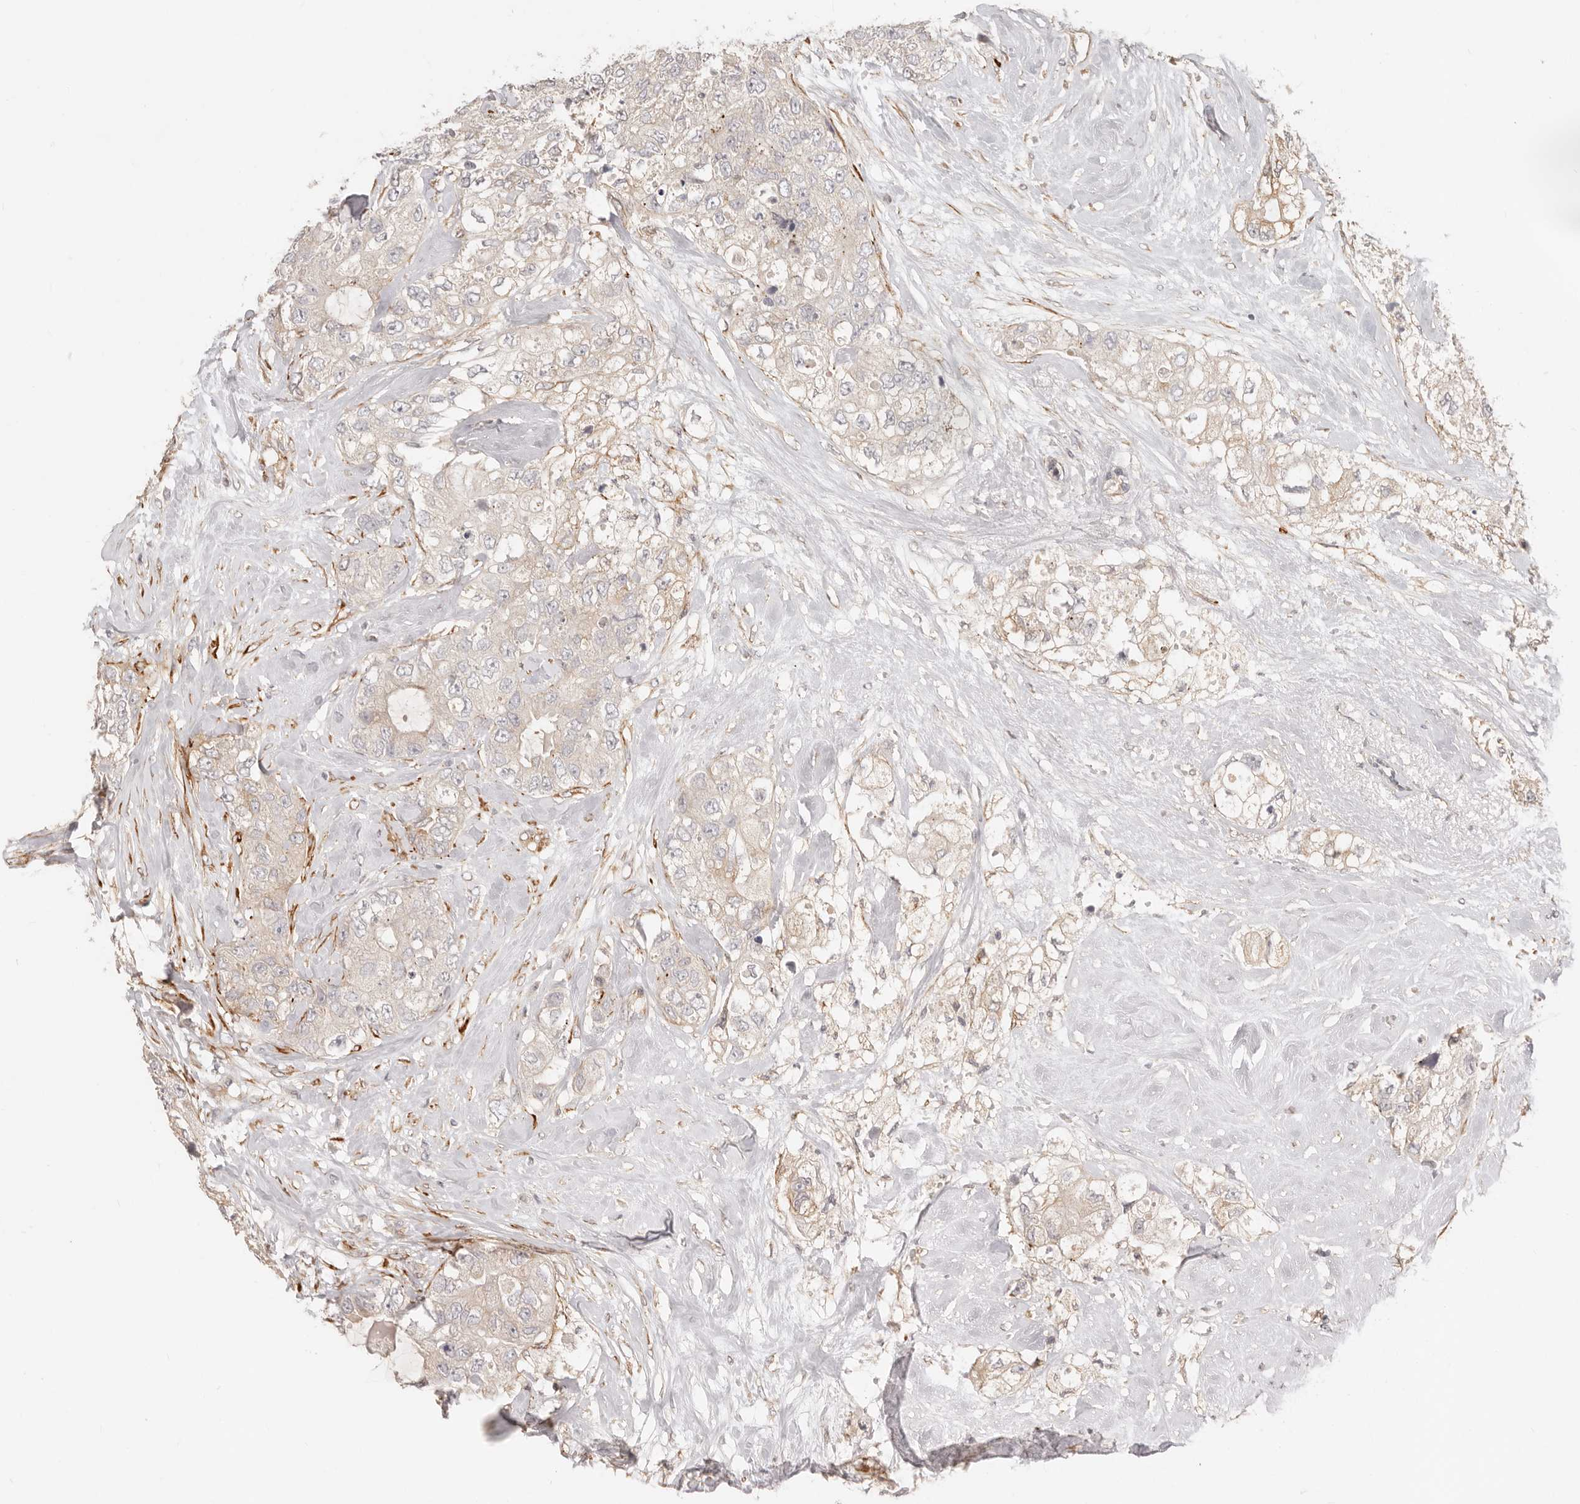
{"staining": {"intensity": "weak", "quantity": "<25%", "location": "cytoplasmic/membranous"}, "tissue": "breast cancer", "cell_type": "Tumor cells", "image_type": "cancer", "snomed": [{"axis": "morphology", "description": "Duct carcinoma"}, {"axis": "topography", "description": "Breast"}], "caption": "Protein analysis of breast cancer (intraductal carcinoma) shows no significant staining in tumor cells. The staining is performed using DAB brown chromogen with nuclei counter-stained in using hematoxylin.", "gene": "SASS6", "patient": {"sex": "female", "age": 62}}